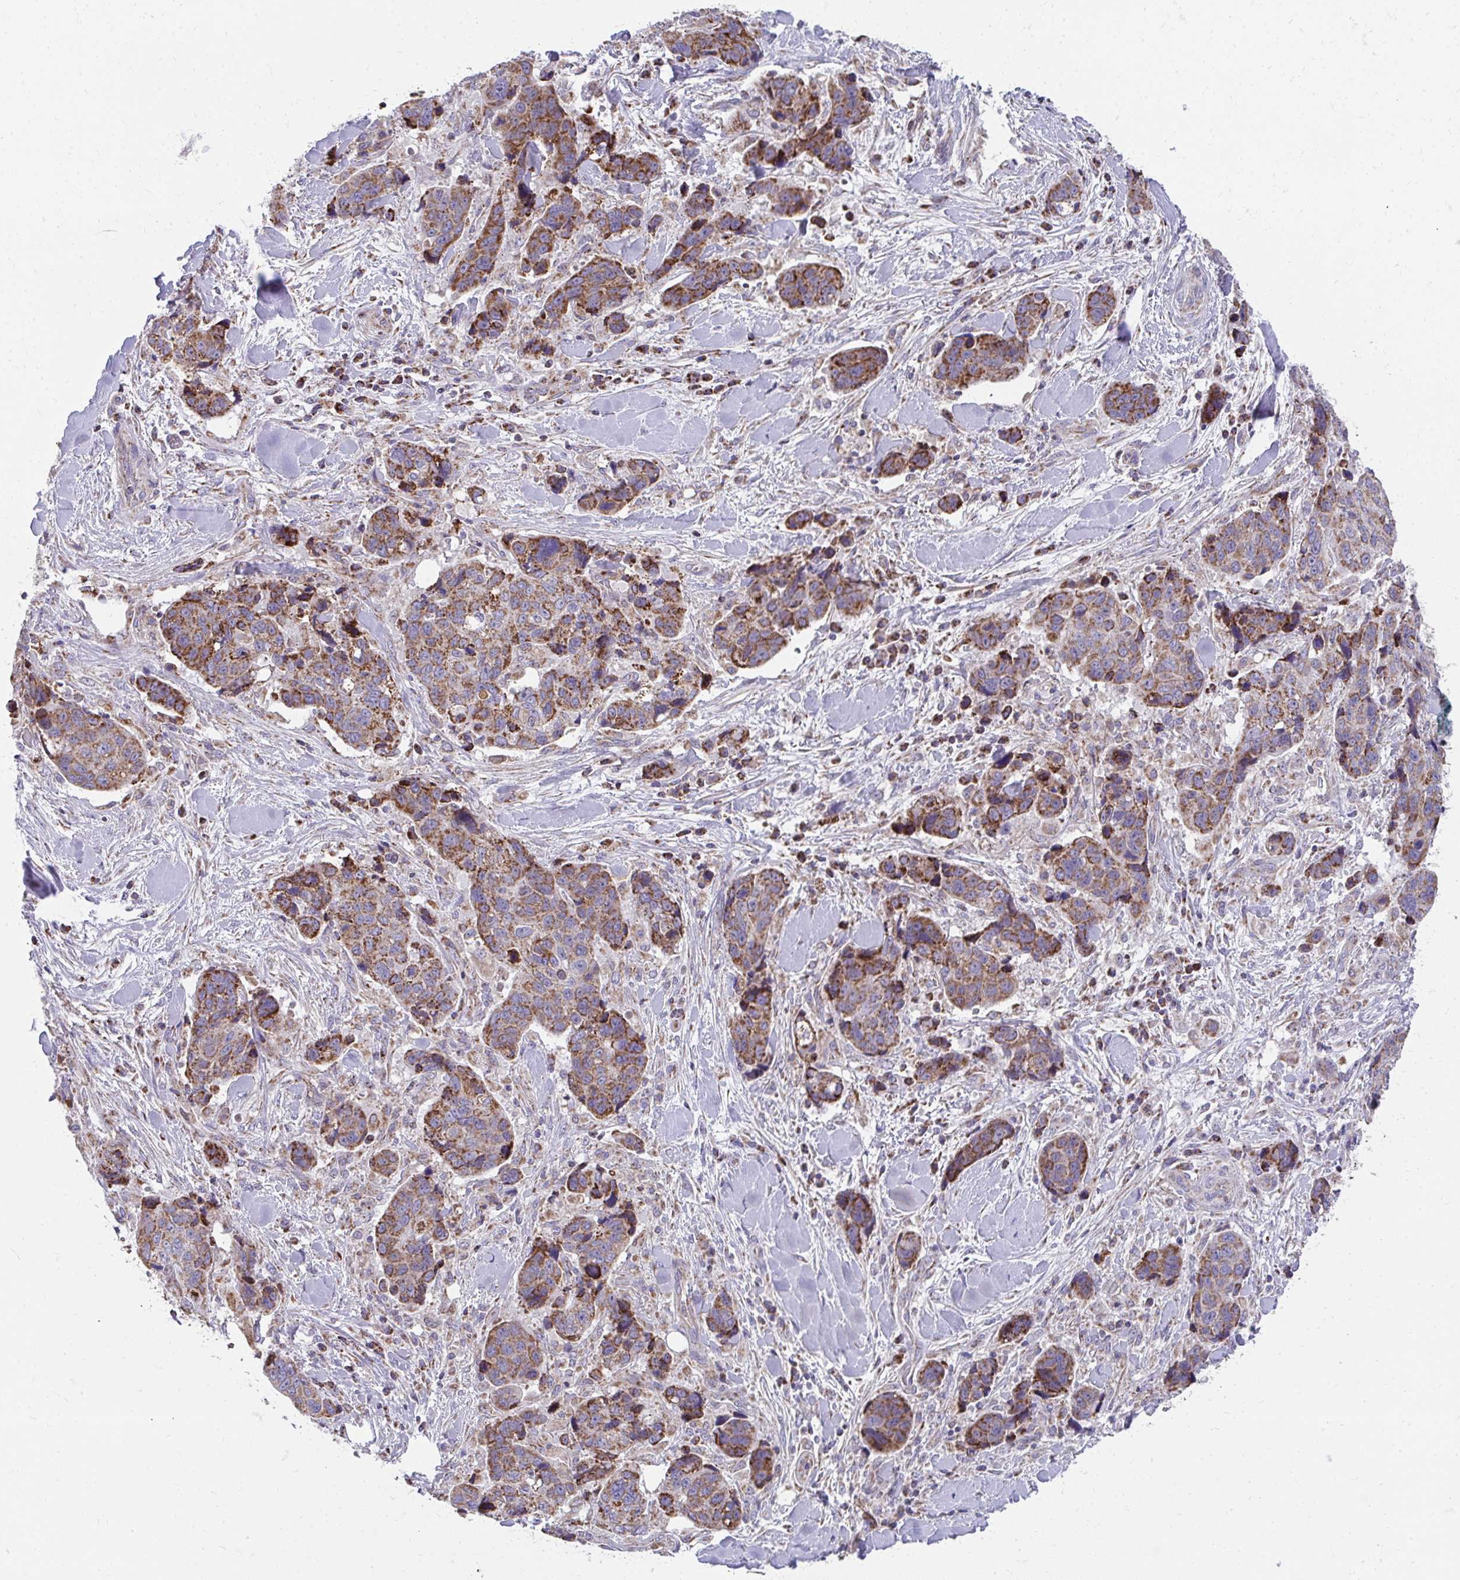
{"staining": {"intensity": "moderate", "quantity": ">75%", "location": "cytoplasmic/membranous"}, "tissue": "lung cancer", "cell_type": "Tumor cells", "image_type": "cancer", "snomed": [{"axis": "morphology", "description": "Squamous cell carcinoma, NOS"}, {"axis": "topography", "description": "Lymph node"}, {"axis": "topography", "description": "Lung"}], "caption": "Brown immunohistochemical staining in human lung cancer (squamous cell carcinoma) shows moderate cytoplasmic/membranous positivity in approximately >75% of tumor cells. The protein of interest is shown in brown color, while the nuclei are stained blue.", "gene": "PRRG3", "patient": {"sex": "male", "age": 61}}